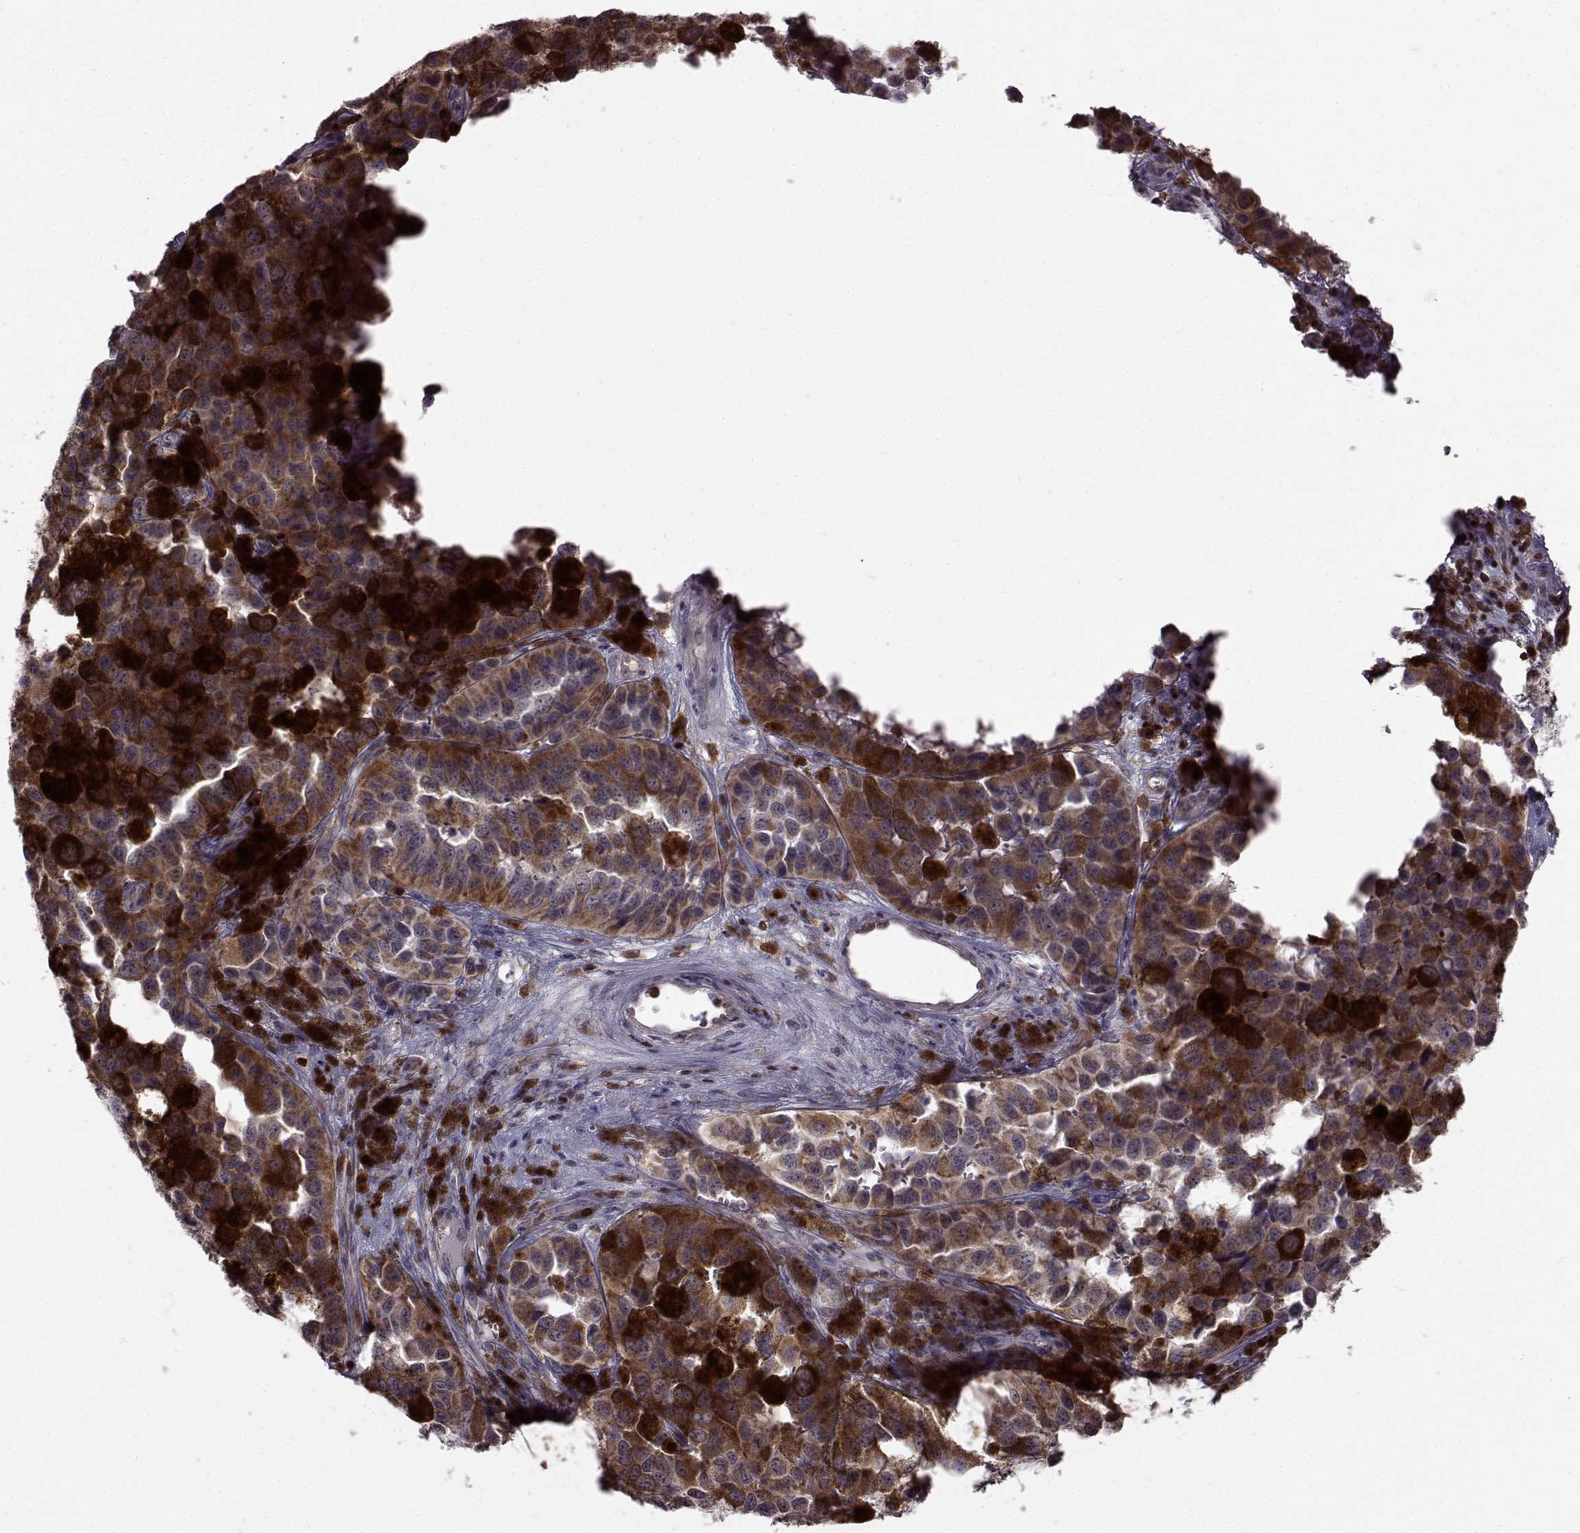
{"staining": {"intensity": "moderate", "quantity": ">75%", "location": "cytoplasmic/membranous"}, "tissue": "melanoma", "cell_type": "Tumor cells", "image_type": "cancer", "snomed": [{"axis": "morphology", "description": "Malignant melanoma, NOS"}, {"axis": "topography", "description": "Skin"}], "caption": "IHC of melanoma reveals medium levels of moderate cytoplasmic/membranous staining in approximately >75% of tumor cells.", "gene": "DOK2", "patient": {"sex": "female", "age": 58}}